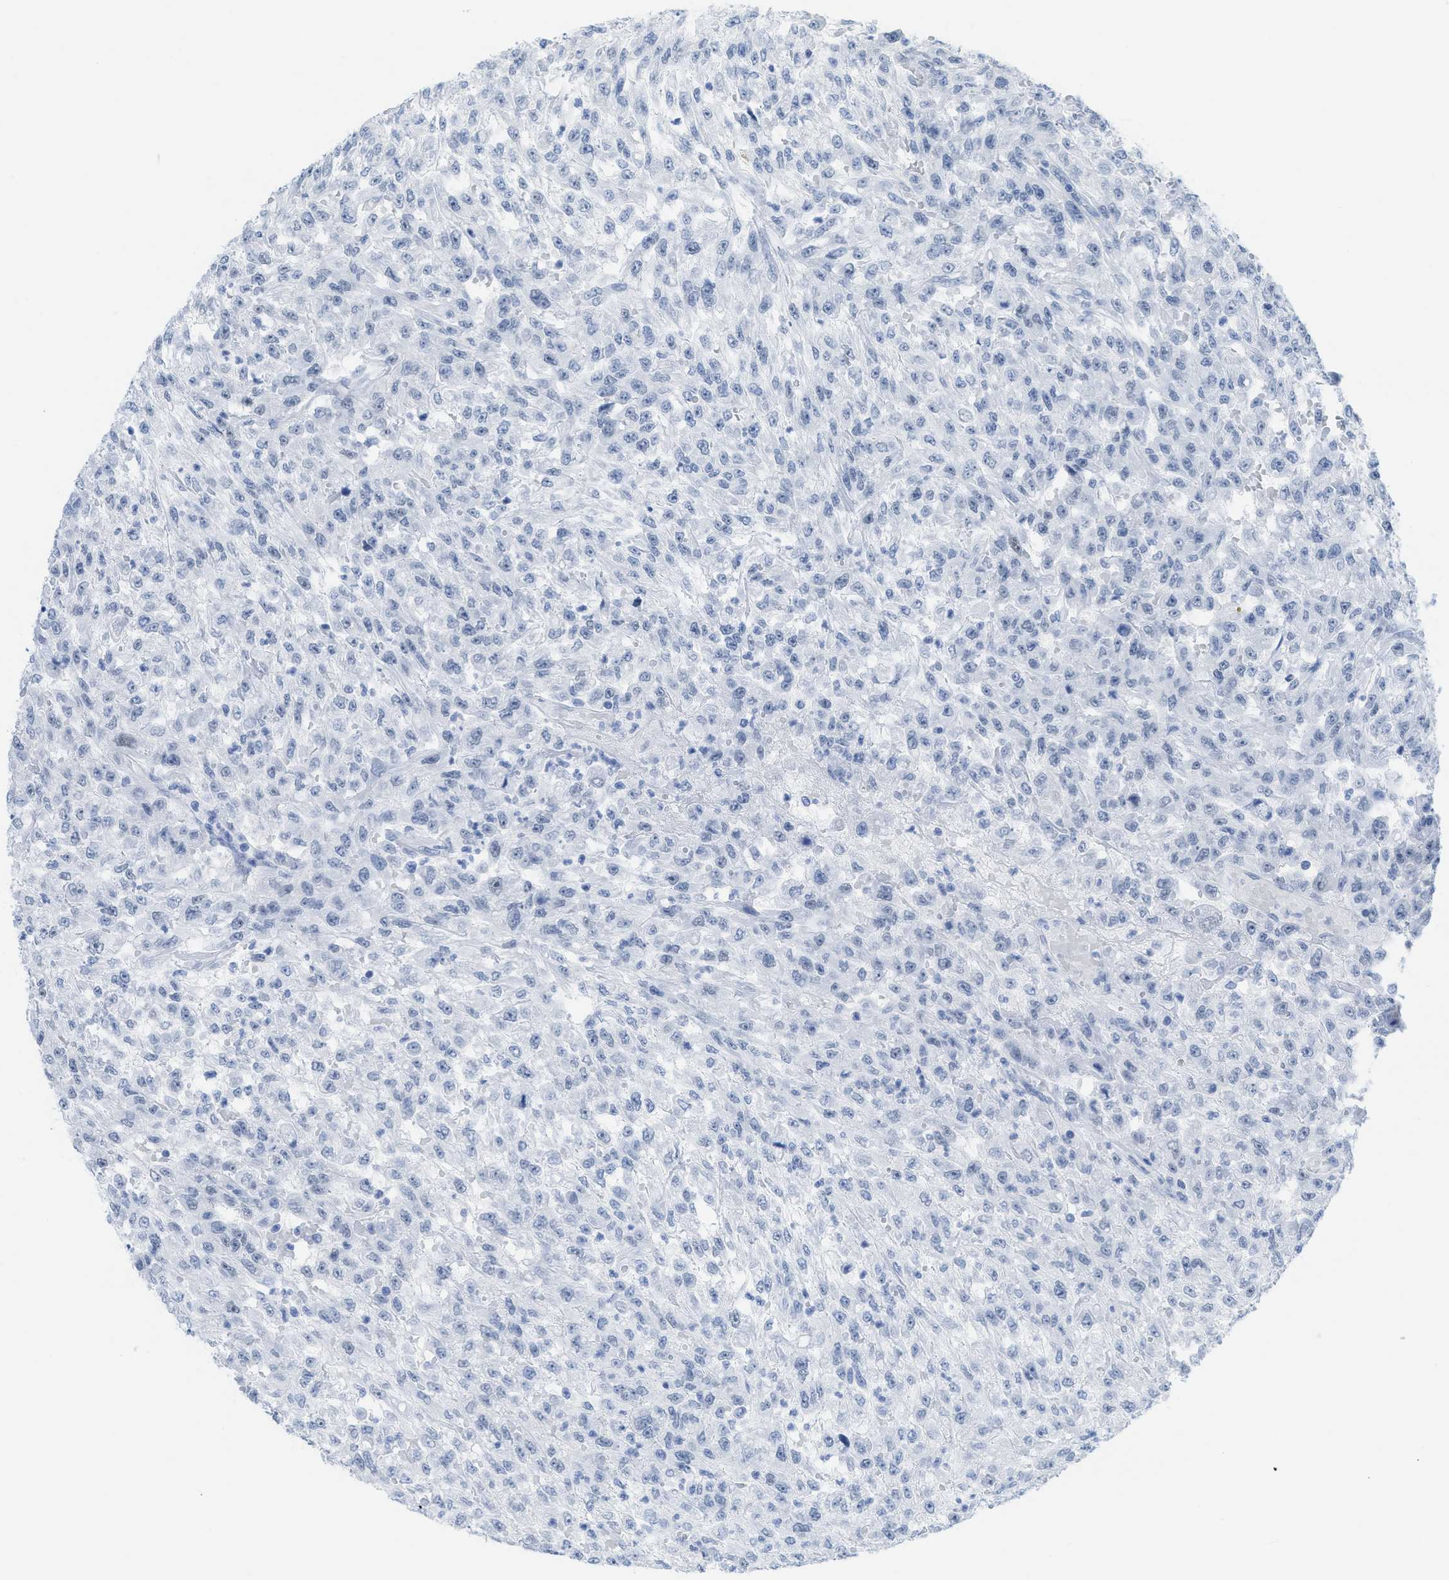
{"staining": {"intensity": "negative", "quantity": "none", "location": "none"}, "tissue": "urothelial cancer", "cell_type": "Tumor cells", "image_type": "cancer", "snomed": [{"axis": "morphology", "description": "Urothelial carcinoma, High grade"}, {"axis": "topography", "description": "Urinary bladder"}], "caption": "This is a image of immunohistochemistry staining of urothelial cancer, which shows no expression in tumor cells.", "gene": "WDR4", "patient": {"sex": "male", "age": 46}}